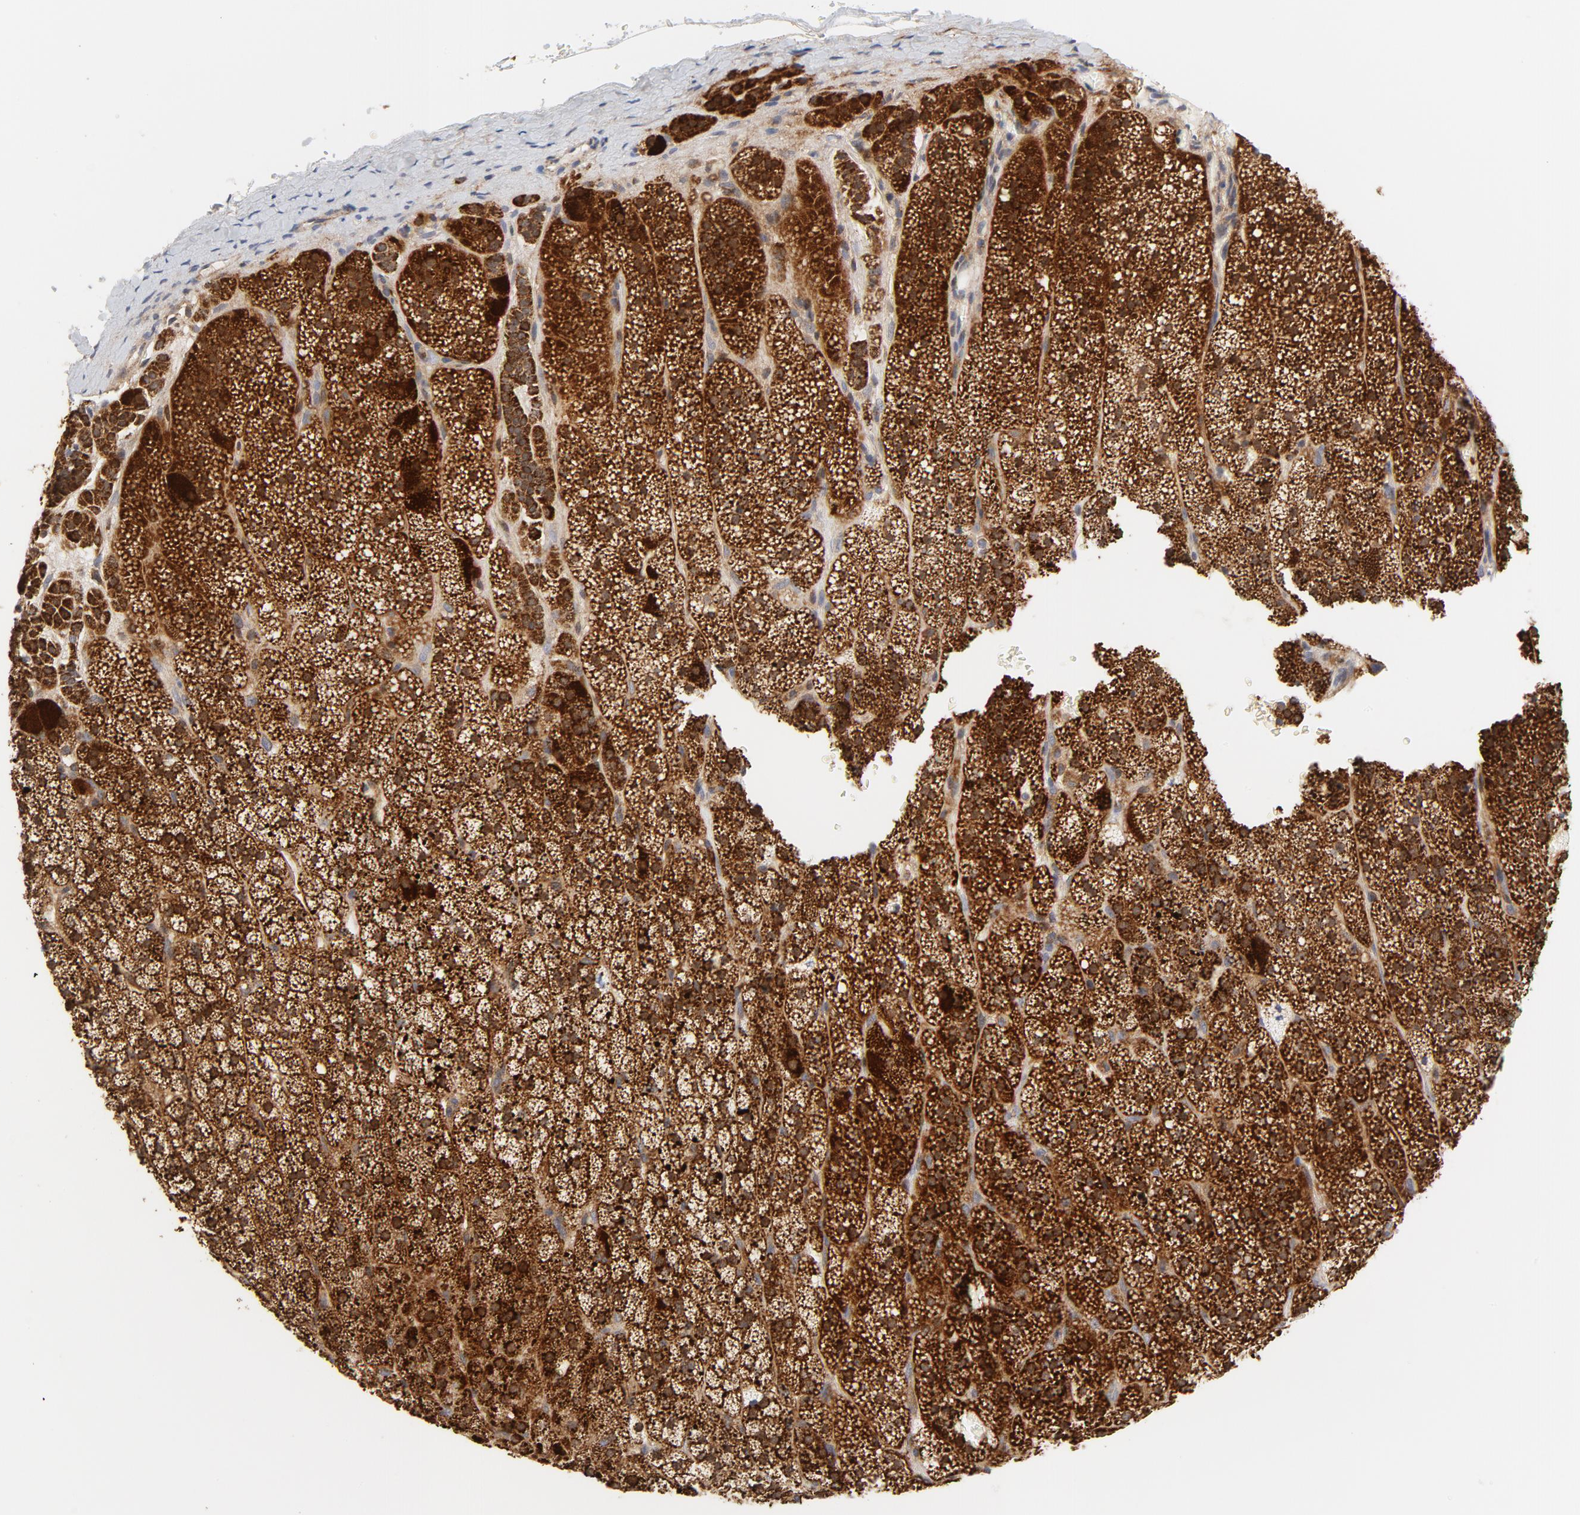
{"staining": {"intensity": "strong", "quantity": ">75%", "location": "cytoplasmic/membranous"}, "tissue": "adrenal gland", "cell_type": "Glandular cells", "image_type": "normal", "snomed": [{"axis": "morphology", "description": "Normal tissue, NOS"}, {"axis": "topography", "description": "Adrenal gland"}], "caption": "Immunohistochemical staining of benign human adrenal gland demonstrates >75% levels of strong cytoplasmic/membranous protein positivity in about >75% of glandular cells.", "gene": "RAPGEF4", "patient": {"sex": "male", "age": 35}}